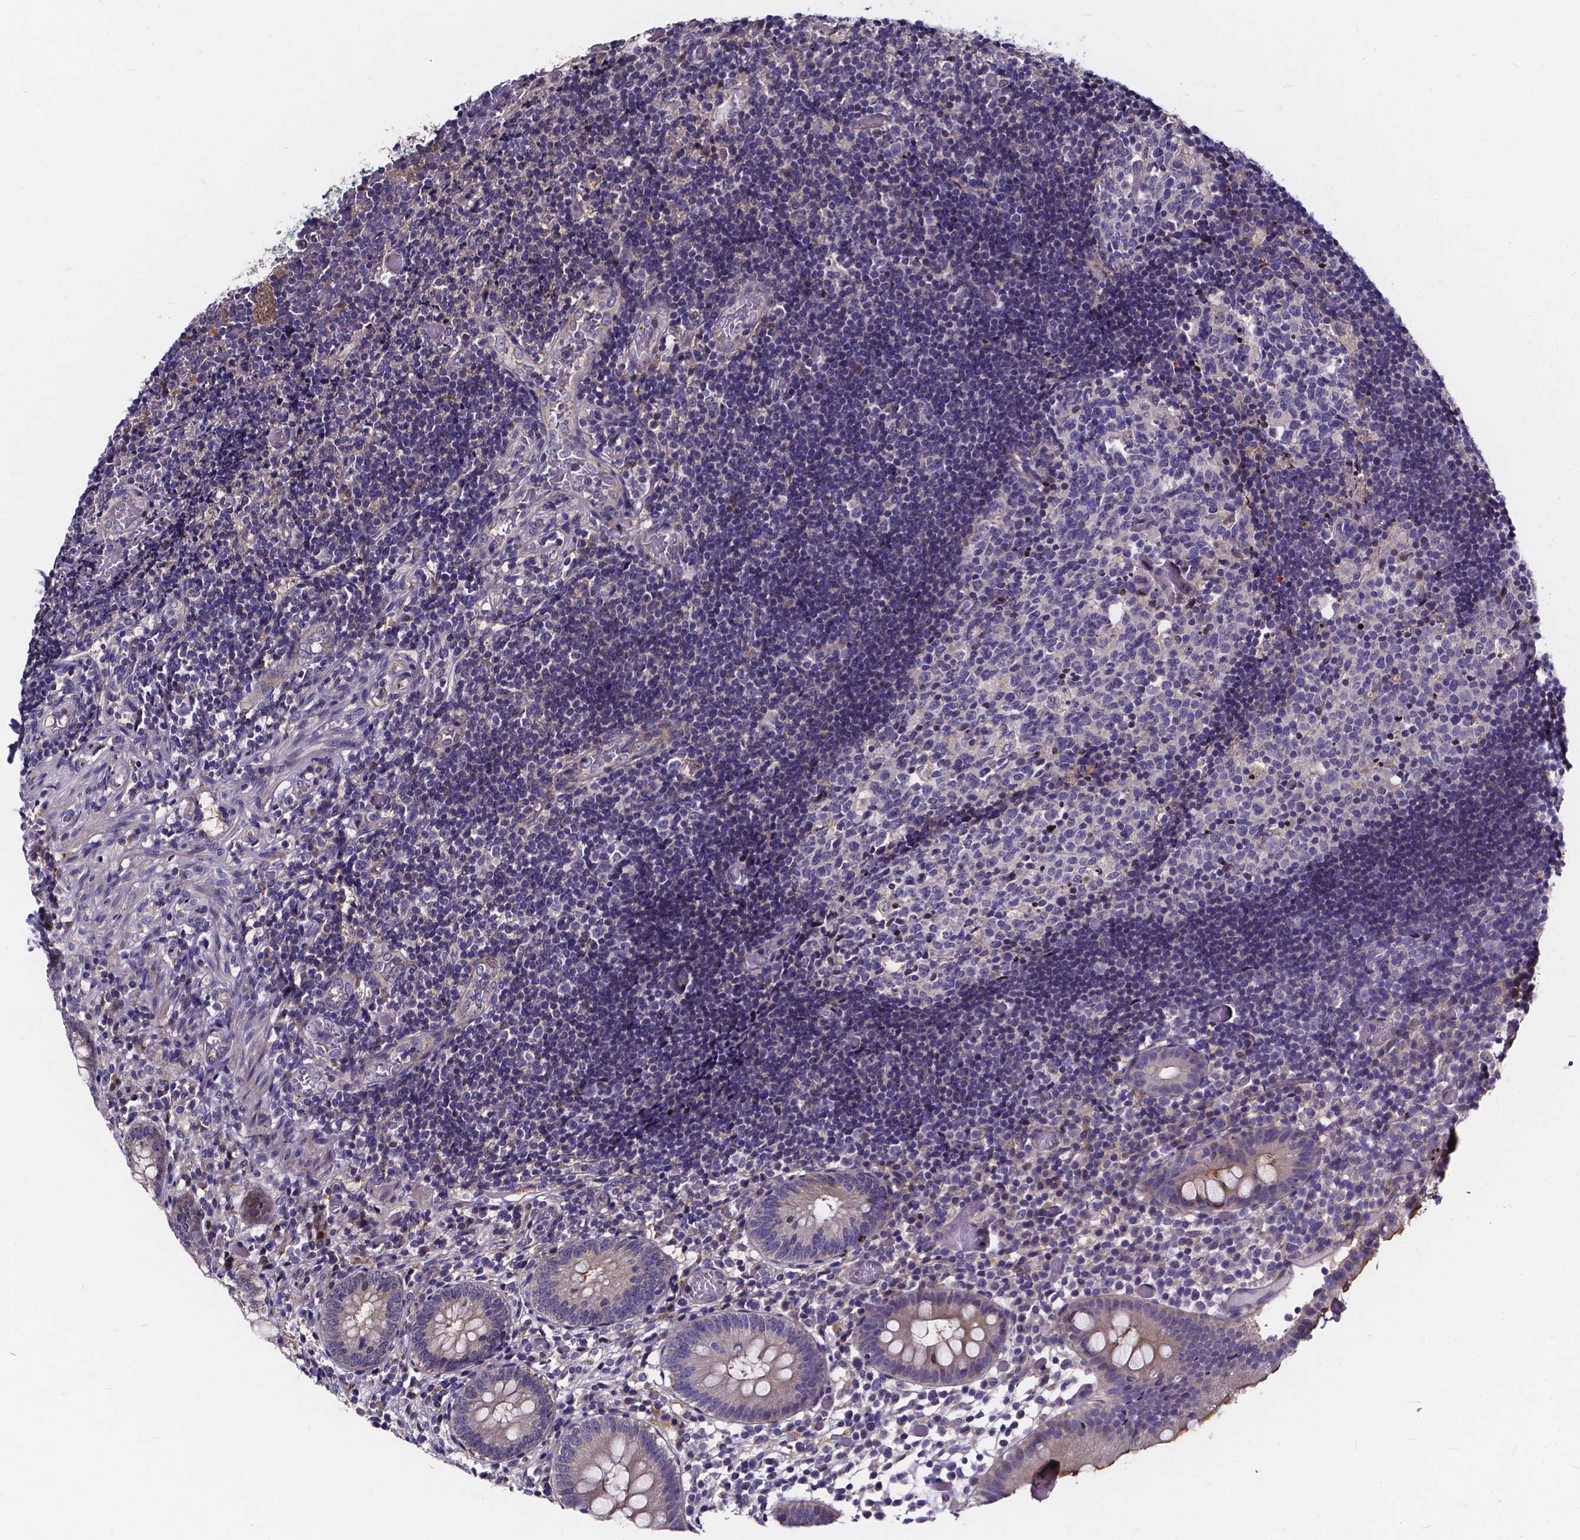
{"staining": {"intensity": "moderate", "quantity": "25%-75%", "location": "cytoplasmic/membranous"}, "tissue": "appendix", "cell_type": "Glandular cells", "image_type": "normal", "snomed": [{"axis": "morphology", "description": "Normal tissue, NOS"}, {"axis": "topography", "description": "Appendix"}], "caption": "The photomicrograph demonstrates immunohistochemical staining of unremarkable appendix. There is moderate cytoplasmic/membranous staining is seen in approximately 25%-75% of glandular cells.", "gene": "SOWAHA", "patient": {"sex": "female", "age": 32}}